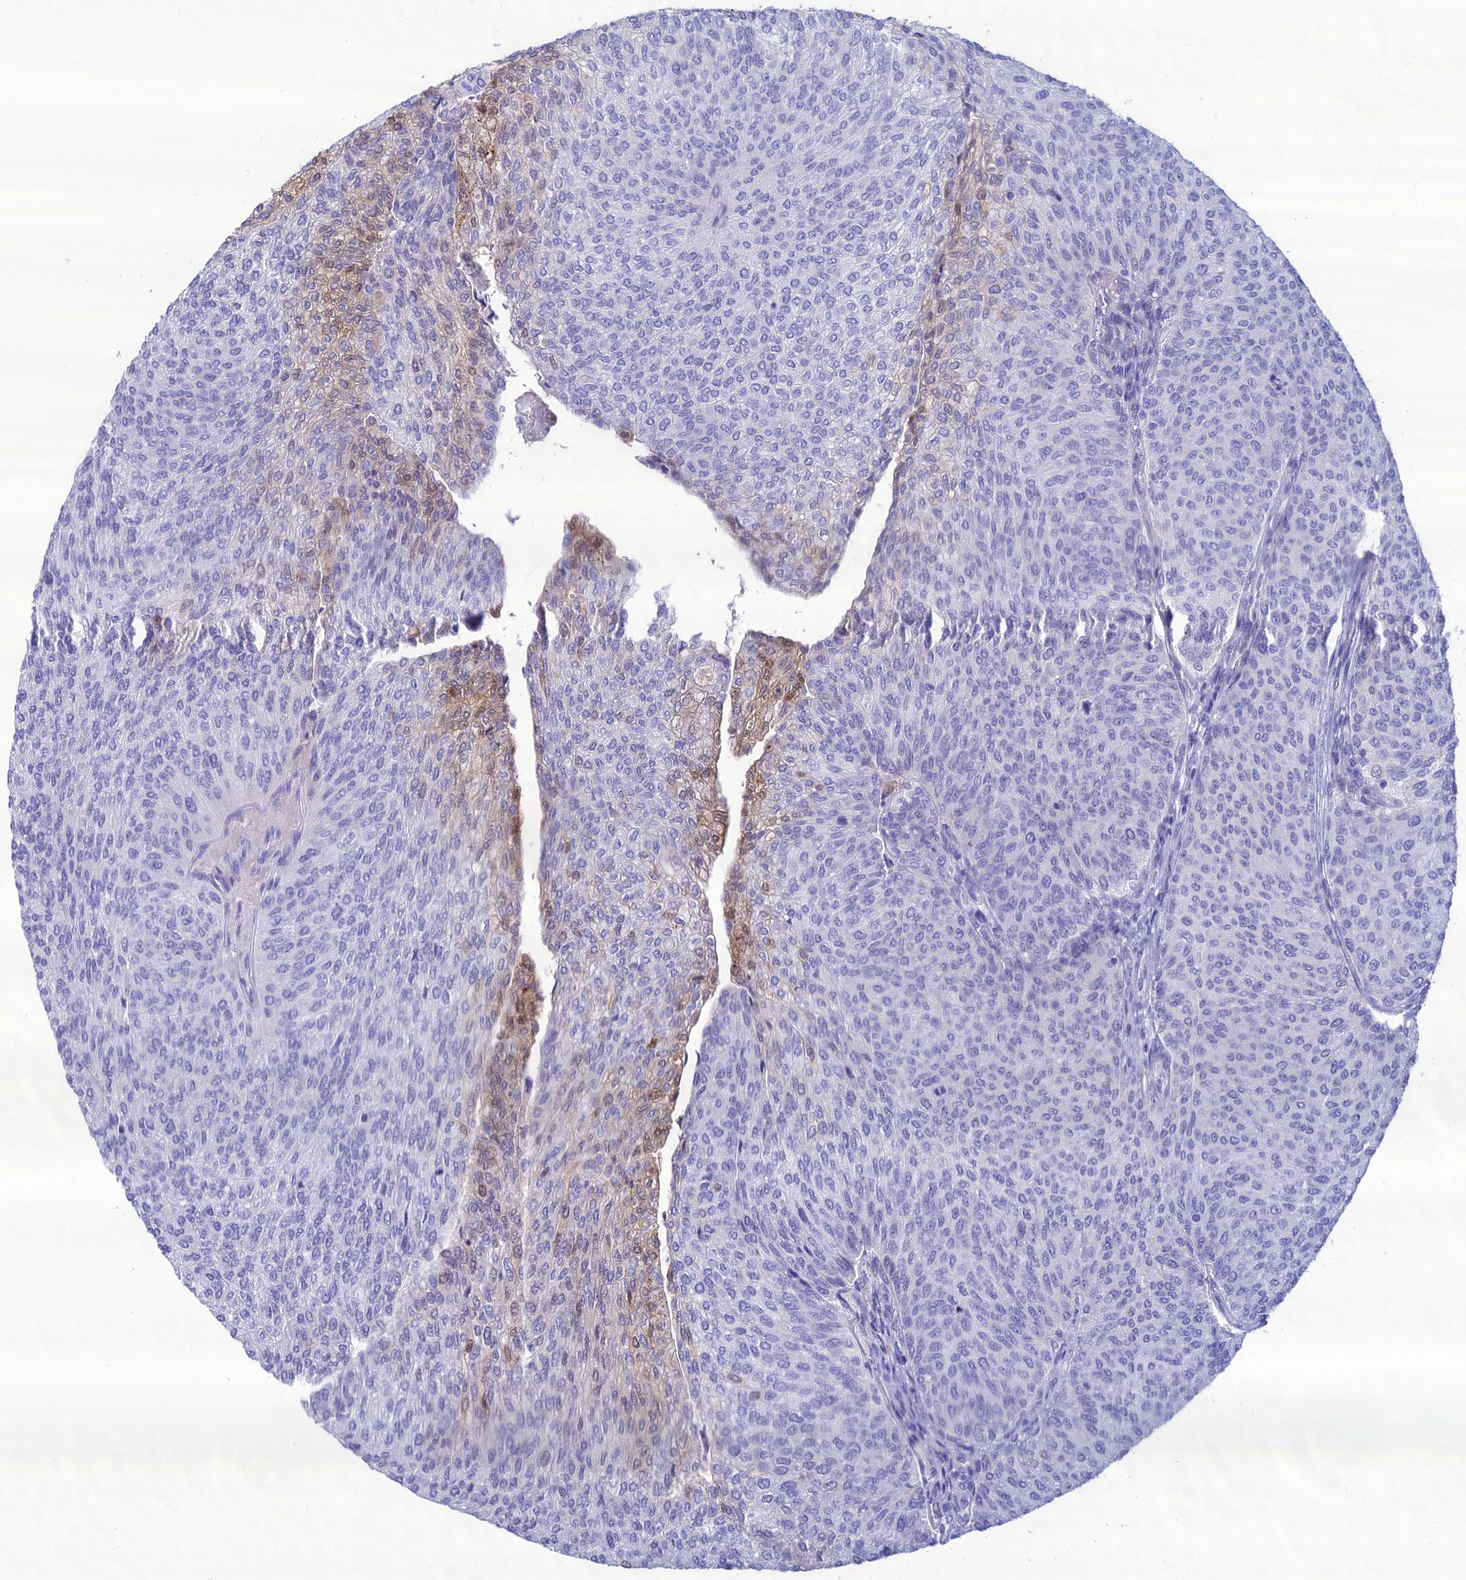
{"staining": {"intensity": "weak", "quantity": "<25%", "location": "cytoplasmic/membranous"}, "tissue": "urothelial cancer", "cell_type": "Tumor cells", "image_type": "cancer", "snomed": [{"axis": "morphology", "description": "Urothelial carcinoma, High grade"}, {"axis": "topography", "description": "Urinary bladder"}], "caption": "The histopathology image exhibits no staining of tumor cells in urothelial cancer. Nuclei are stained in blue.", "gene": "CRB2", "patient": {"sex": "female", "age": 79}}